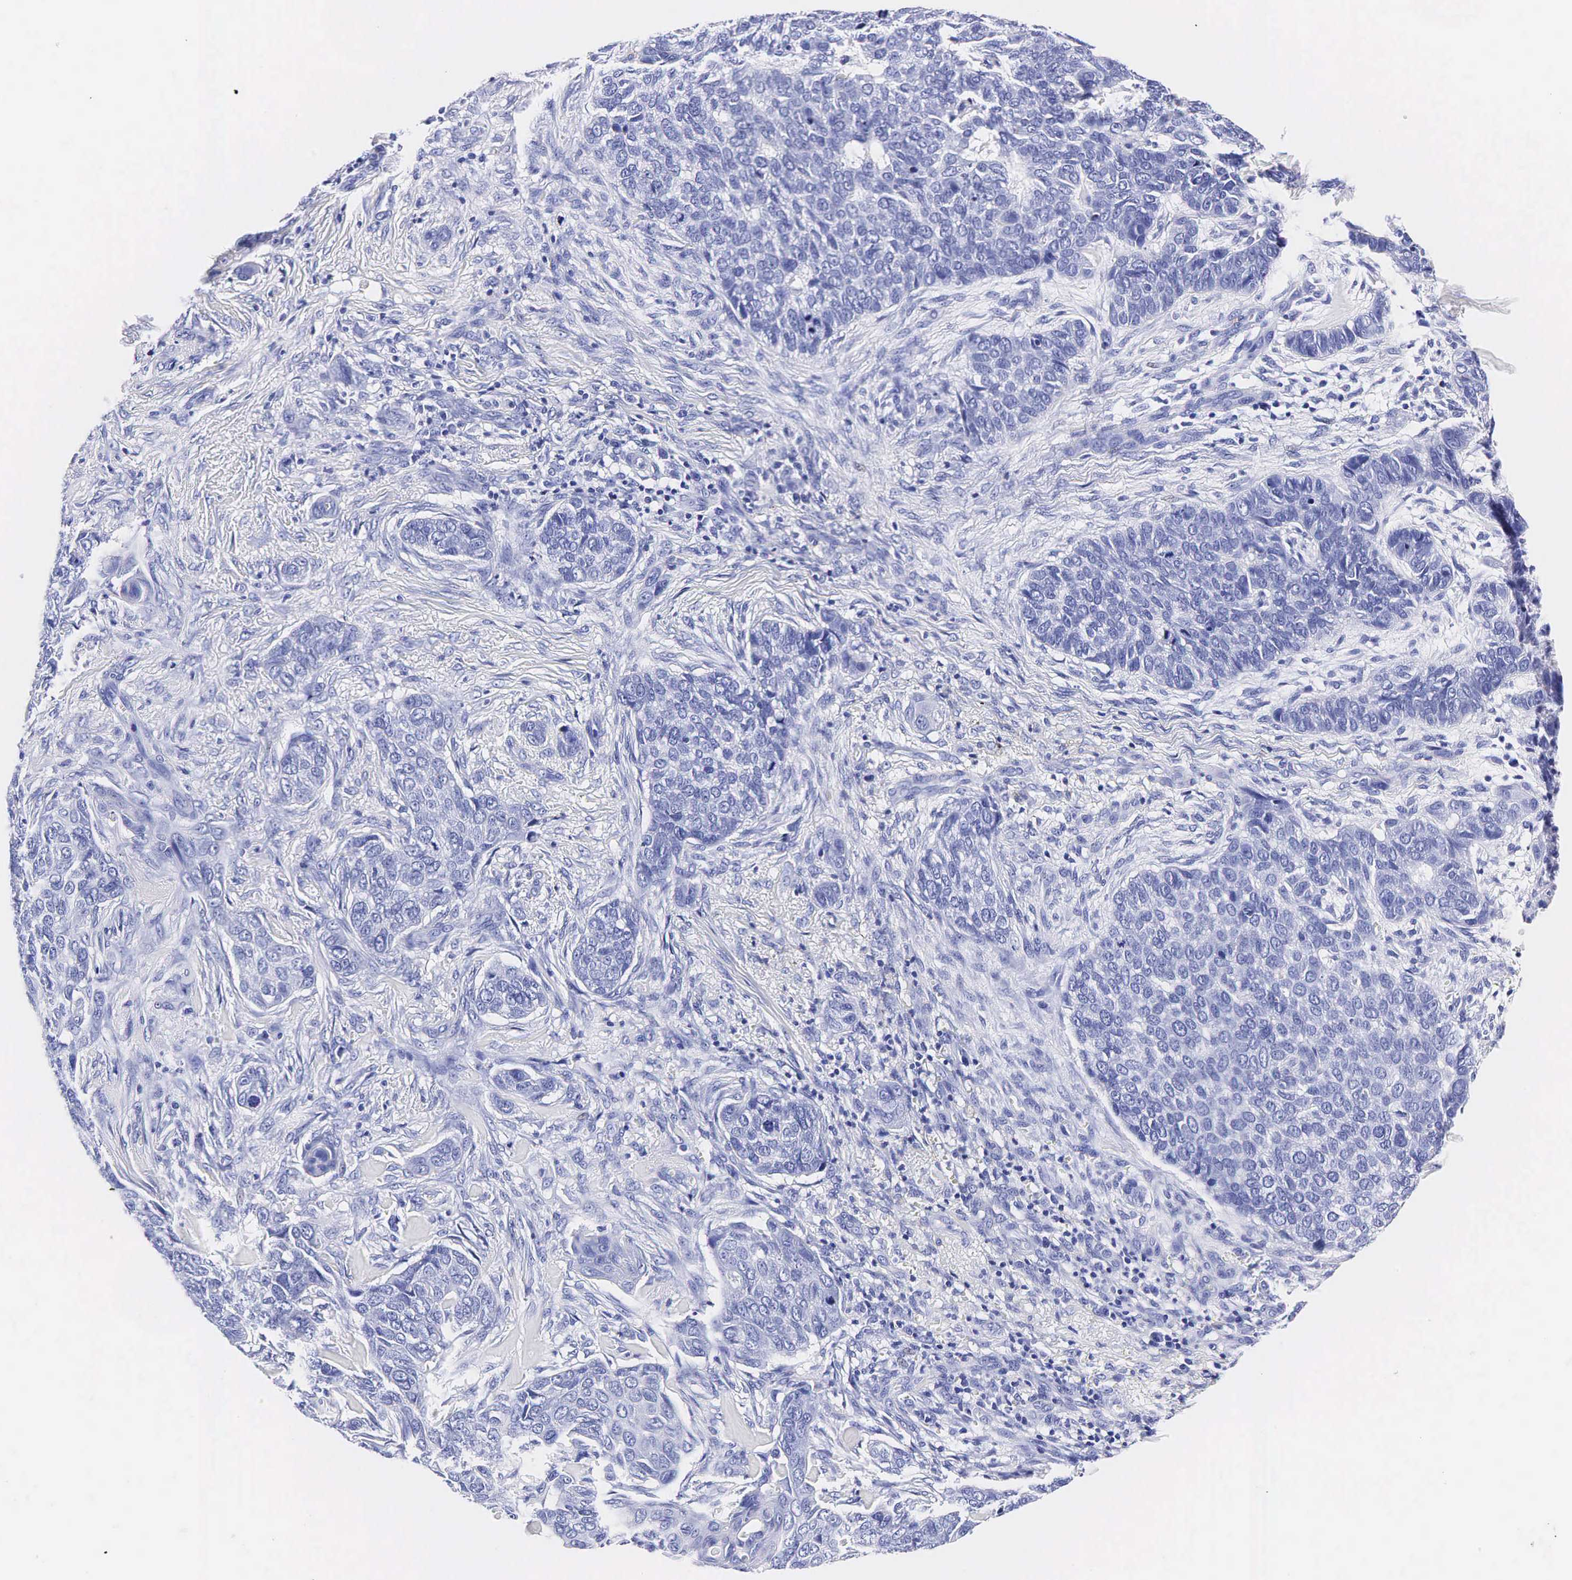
{"staining": {"intensity": "negative", "quantity": "none", "location": "none"}, "tissue": "skin cancer", "cell_type": "Tumor cells", "image_type": "cancer", "snomed": [{"axis": "morphology", "description": "Normal tissue, NOS"}, {"axis": "morphology", "description": "Basal cell carcinoma"}, {"axis": "topography", "description": "Skin"}], "caption": "Tumor cells are negative for brown protein staining in skin basal cell carcinoma.", "gene": "KLK3", "patient": {"sex": "male", "age": 81}}